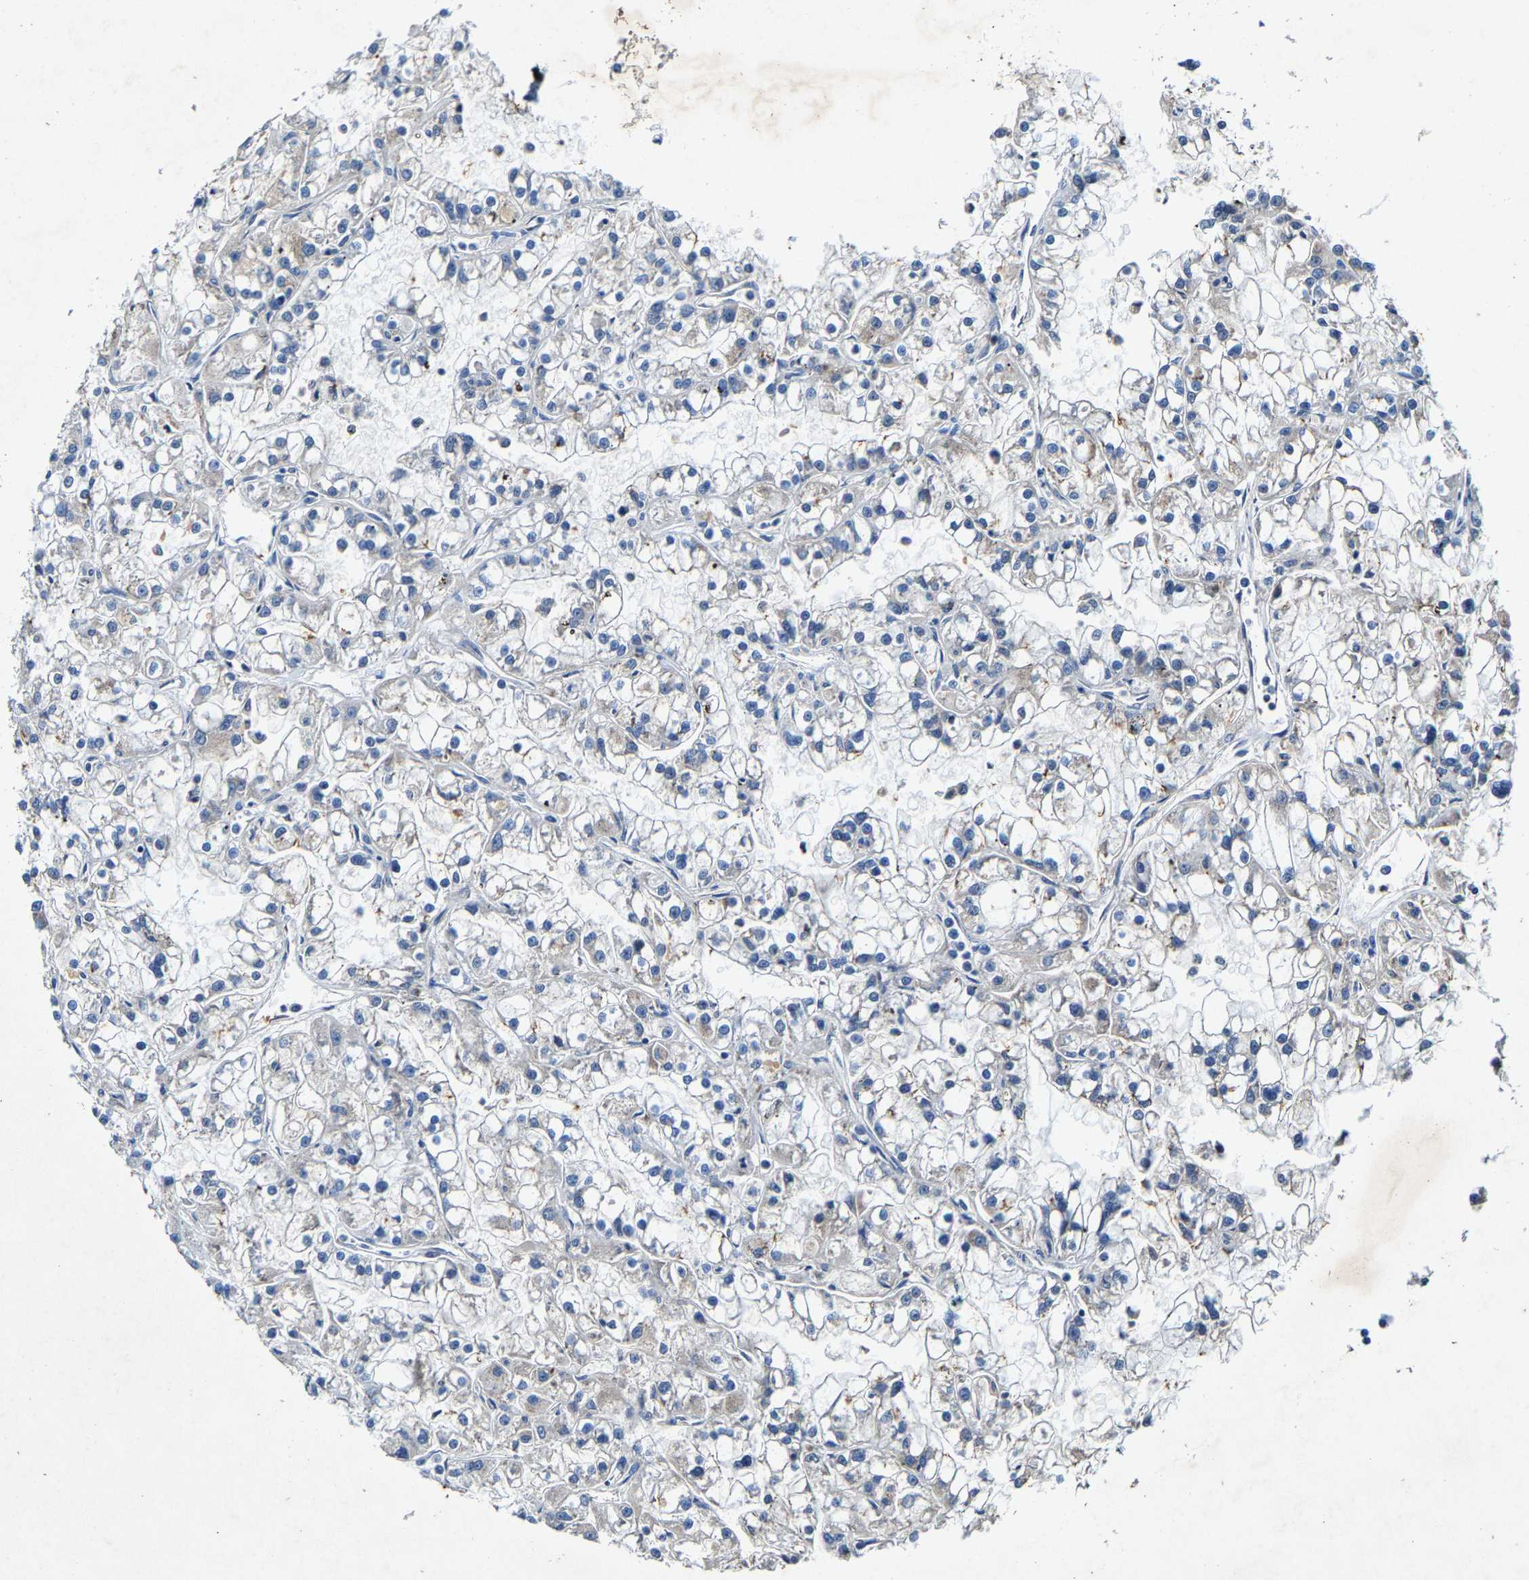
{"staining": {"intensity": "negative", "quantity": "none", "location": "none"}, "tissue": "renal cancer", "cell_type": "Tumor cells", "image_type": "cancer", "snomed": [{"axis": "morphology", "description": "Adenocarcinoma, NOS"}, {"axis": "topography", "description": "Kidney"}], "caption": "Adenocarcinoma (renal) was stained to show a protein in brown. There is no significant staining in tumor cells.", "gene": "SLC25A25", "patient": {"sex": "female", "age": 52}}